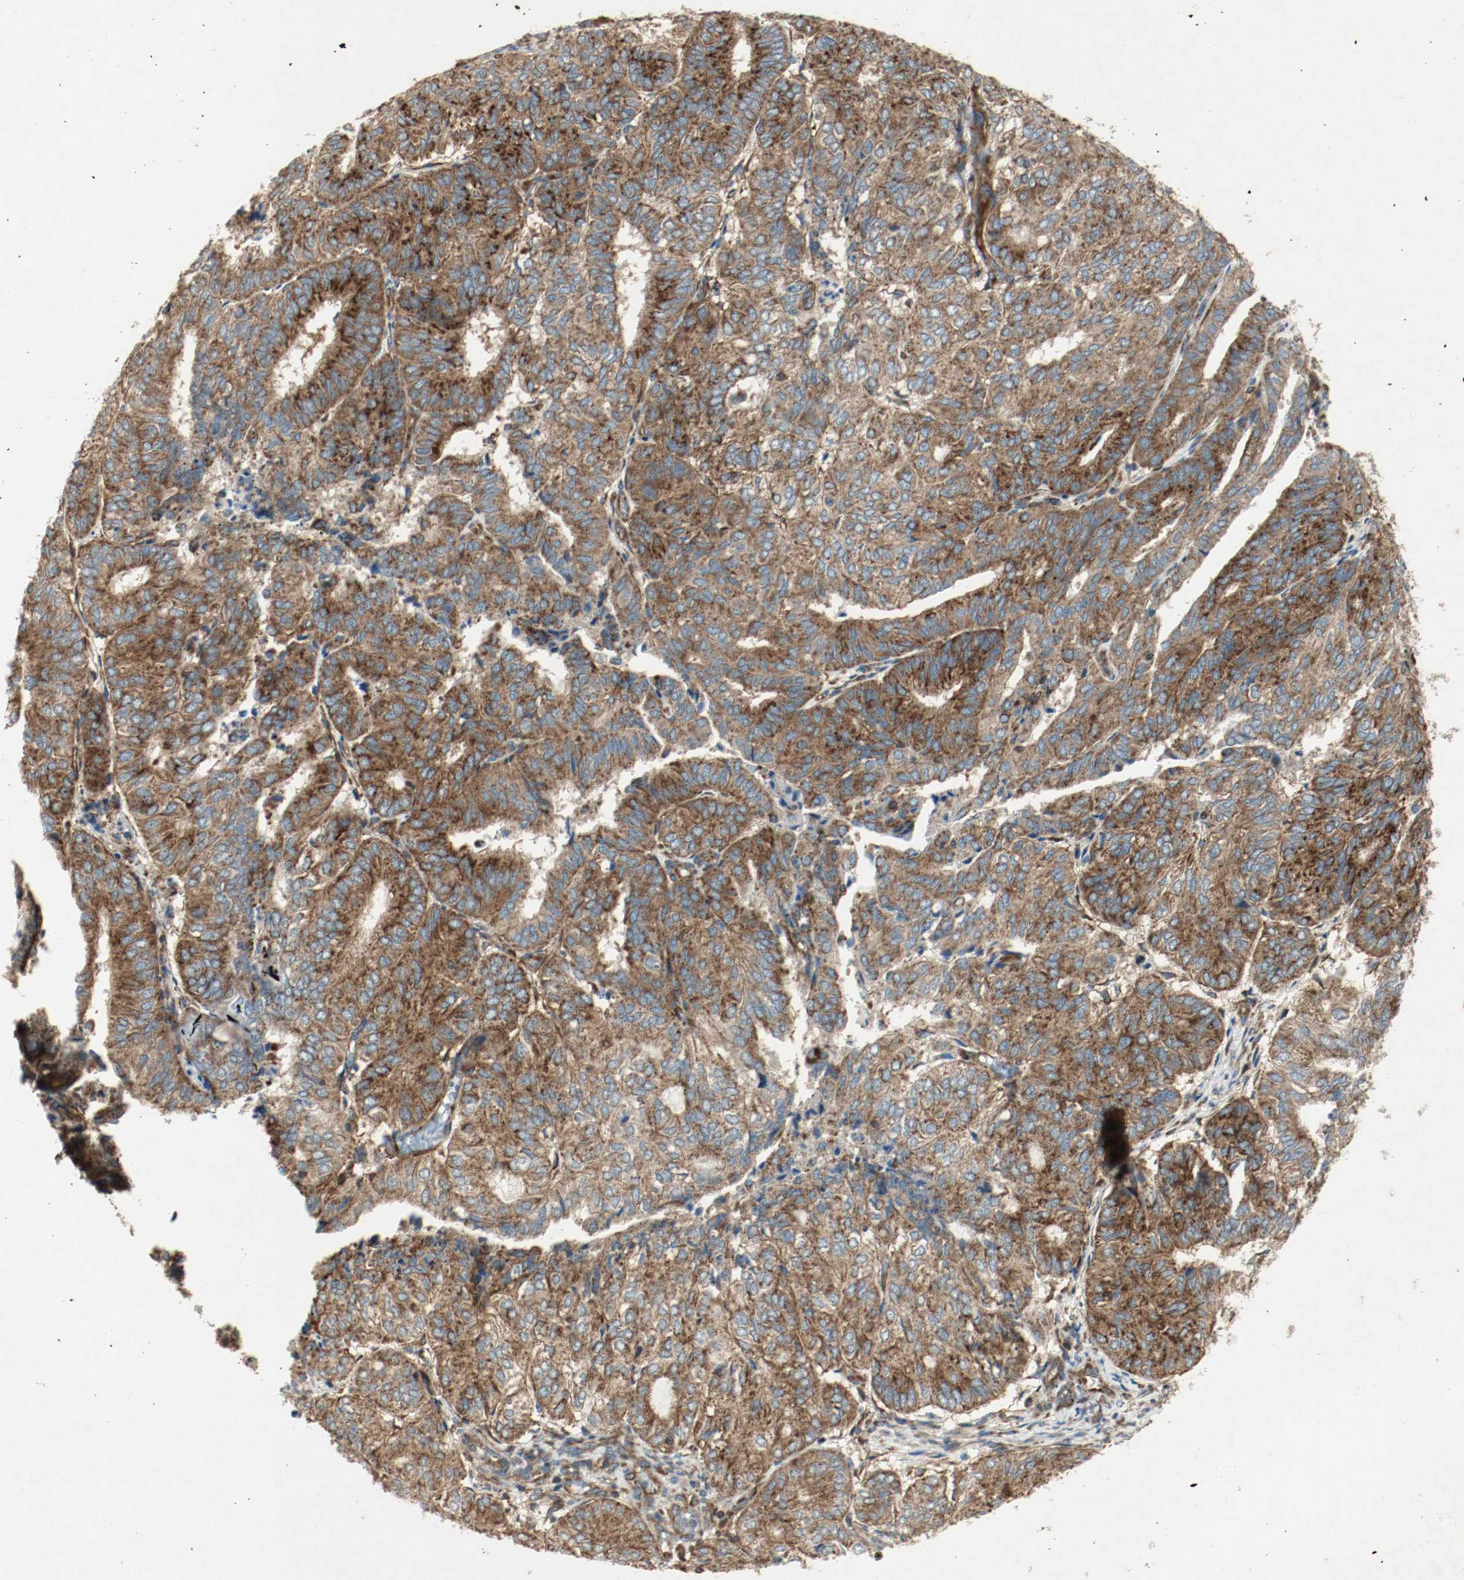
{"staining": {"intensity": "strong", "quantity": ">75%", "location": "cytoplasmic/membranous"}, "tissue": "endometrial cancer", "cell_type": "Tumor cells", "image_type": "cancer", "snomed": [{"axis": "morphology", "description": "Adenocarcinoma, NOS"}, {"axis": "topography", "description": "Uterus"}], "caption": "Endometrial cancer (adenocarcinoma) stained for a protein exhibits strong cytoplasmic/membranous positivity in tumor cells.", "gene": "PLCG1", "patient": {"sex": "female", "age": 60}}